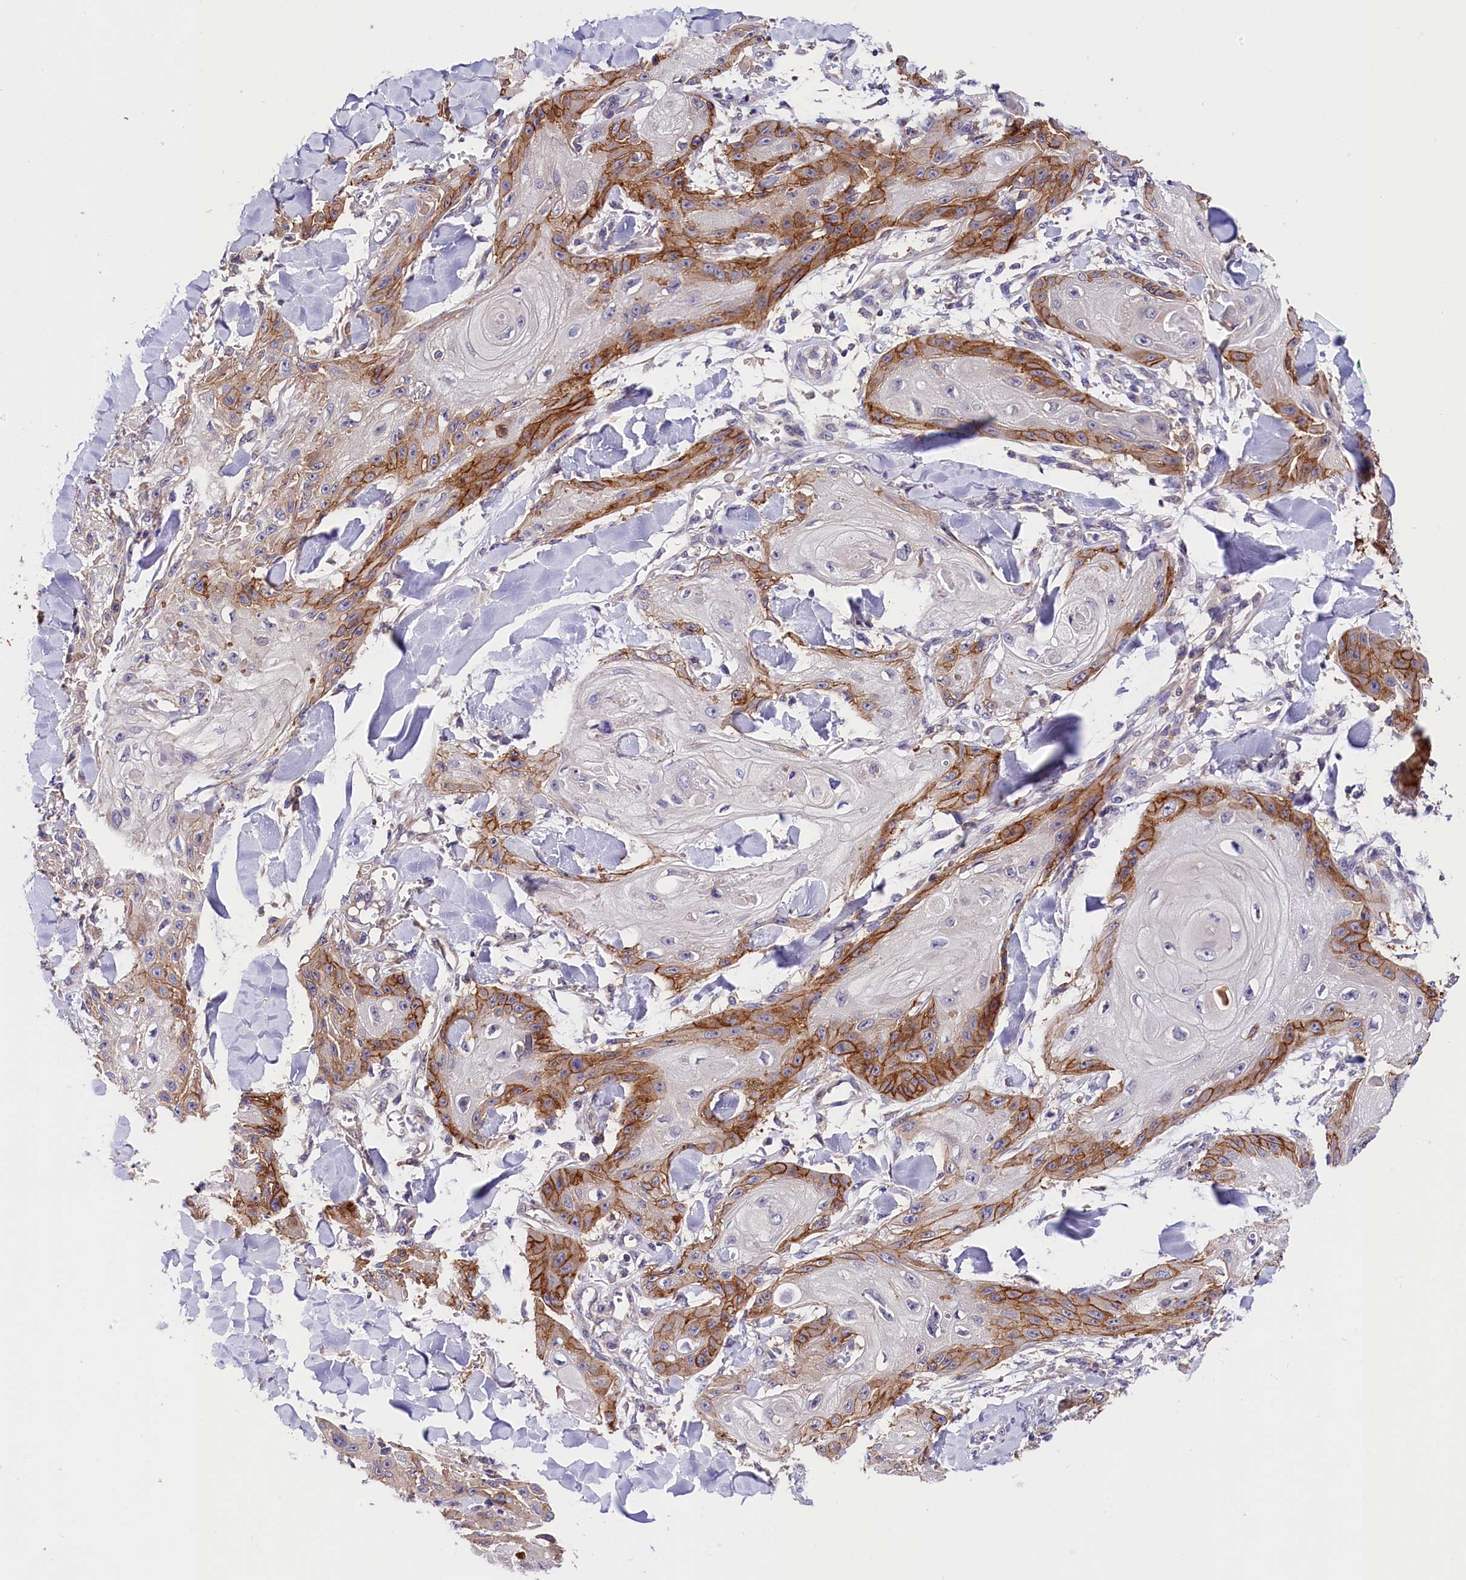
{"staining": {"intensity": "moderate", "quantity": "25%-75%", "location": "cytoplasmic/membranous"}, "tissue": "skin cancer", "cell_type": "Tumor cells", "image_type": "cancer", "snomed": [{"axis": "morphology", "description": "Squamous cell carcinoma, NOS"}, {"axis": "topography", "description": "Skin"}], "caption": "DAB immunohistochemical staining of skin squamous cell carcinoma demonstrates moderate cytoplasmic/membranous protein staining in about 25%-75% of tumor cells.", "gene": "OAS3", "patient": {"sex": "male", "age": 74}}